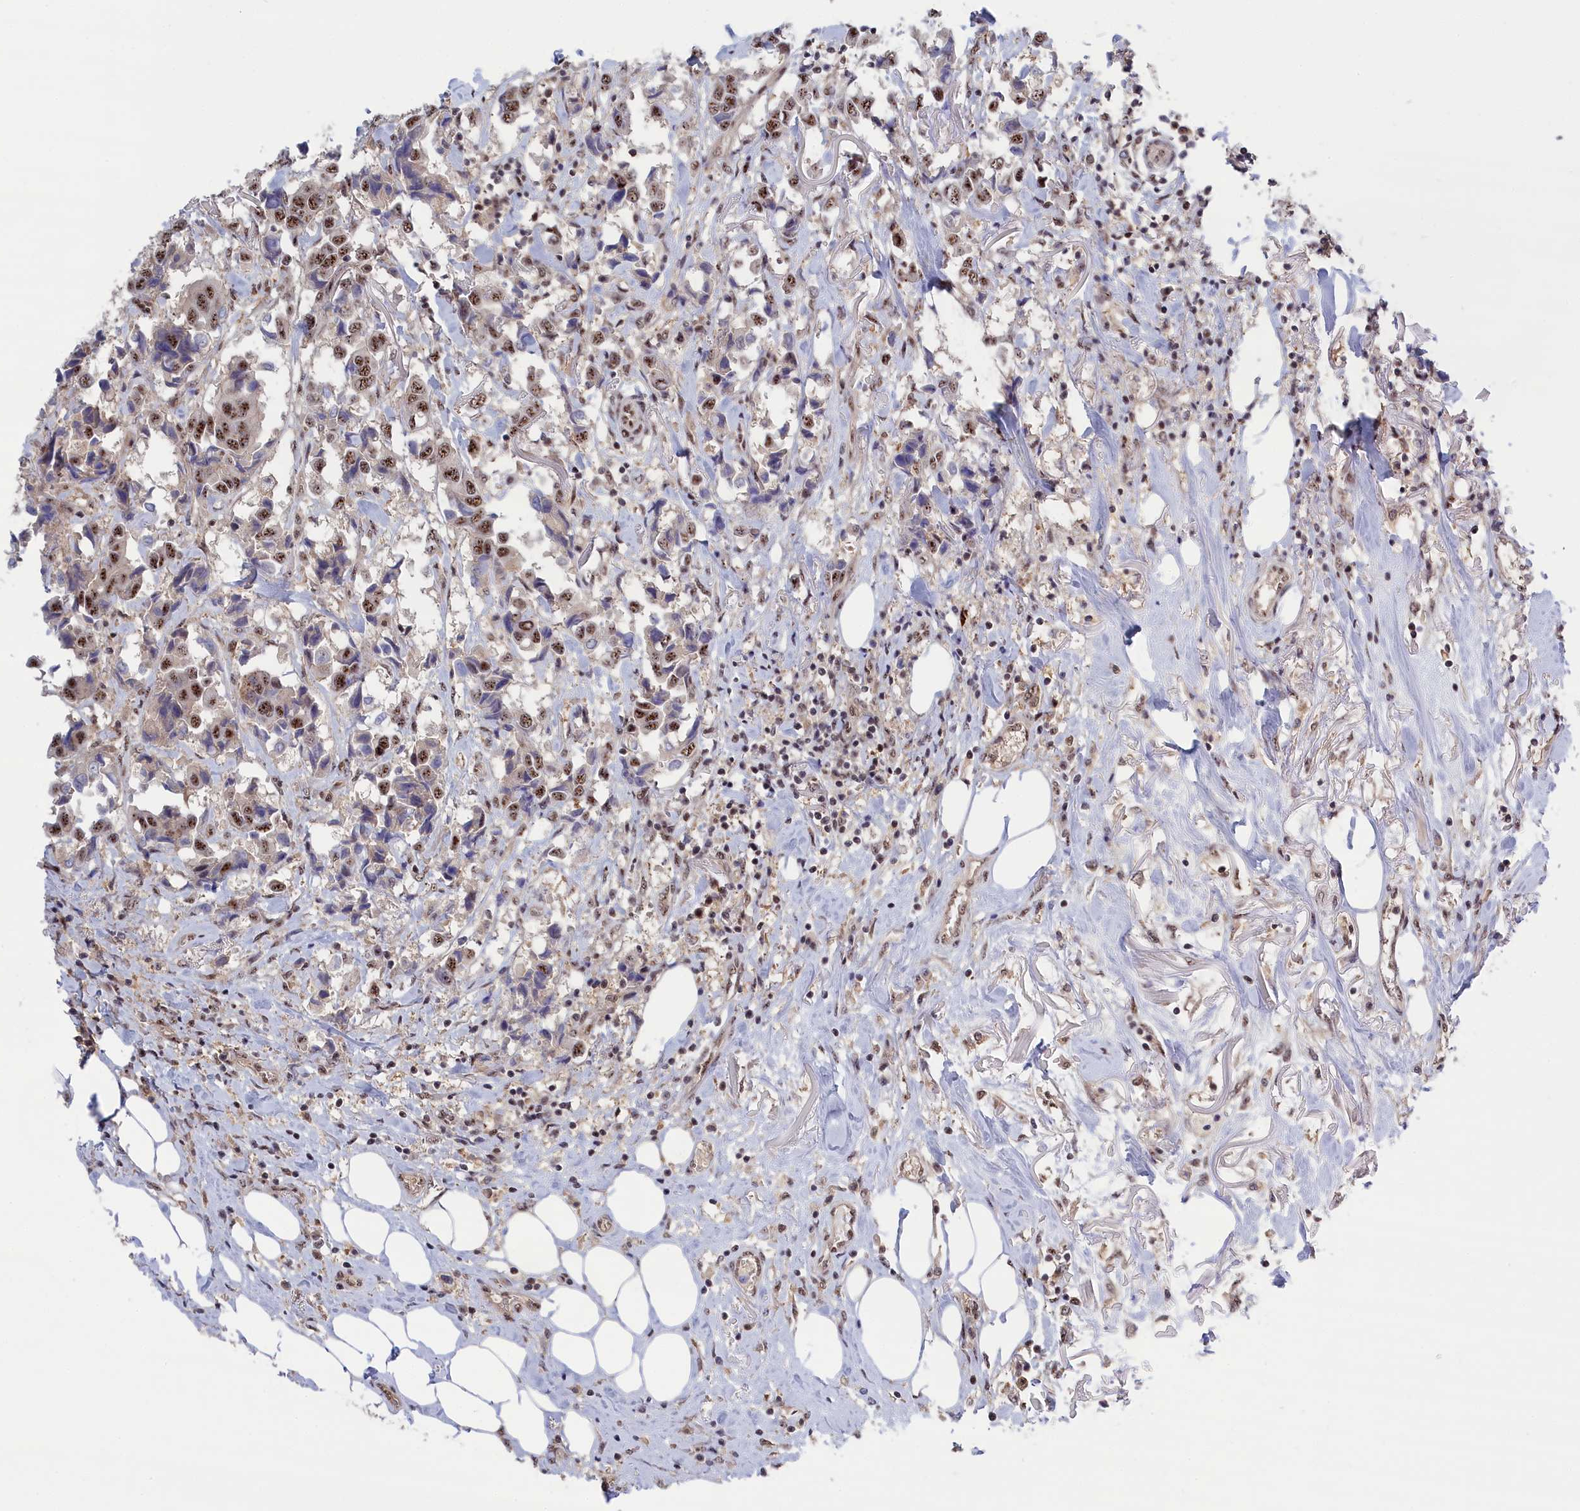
{"staining": {"intensity": "moderate", "quantity": ">75%", "location": "nuclear"}, "tissue": "breast cancer", "cell_type": "Tumor cells", "image_type": "cancer", "snomed": [{"axis": "morphology", "description": "Duct carcinoma"}, {"axis": "topography", "description": "Breast"}], "caption": "IHC image of human breast invasive ductal carcinoma stained for a protein (brown), which demonstrates medium levels of moderate nuclear expression in approximately >75% of tumor cells.", "gene": "TAB1", "patient": {"sex": "female", "age": 80}}